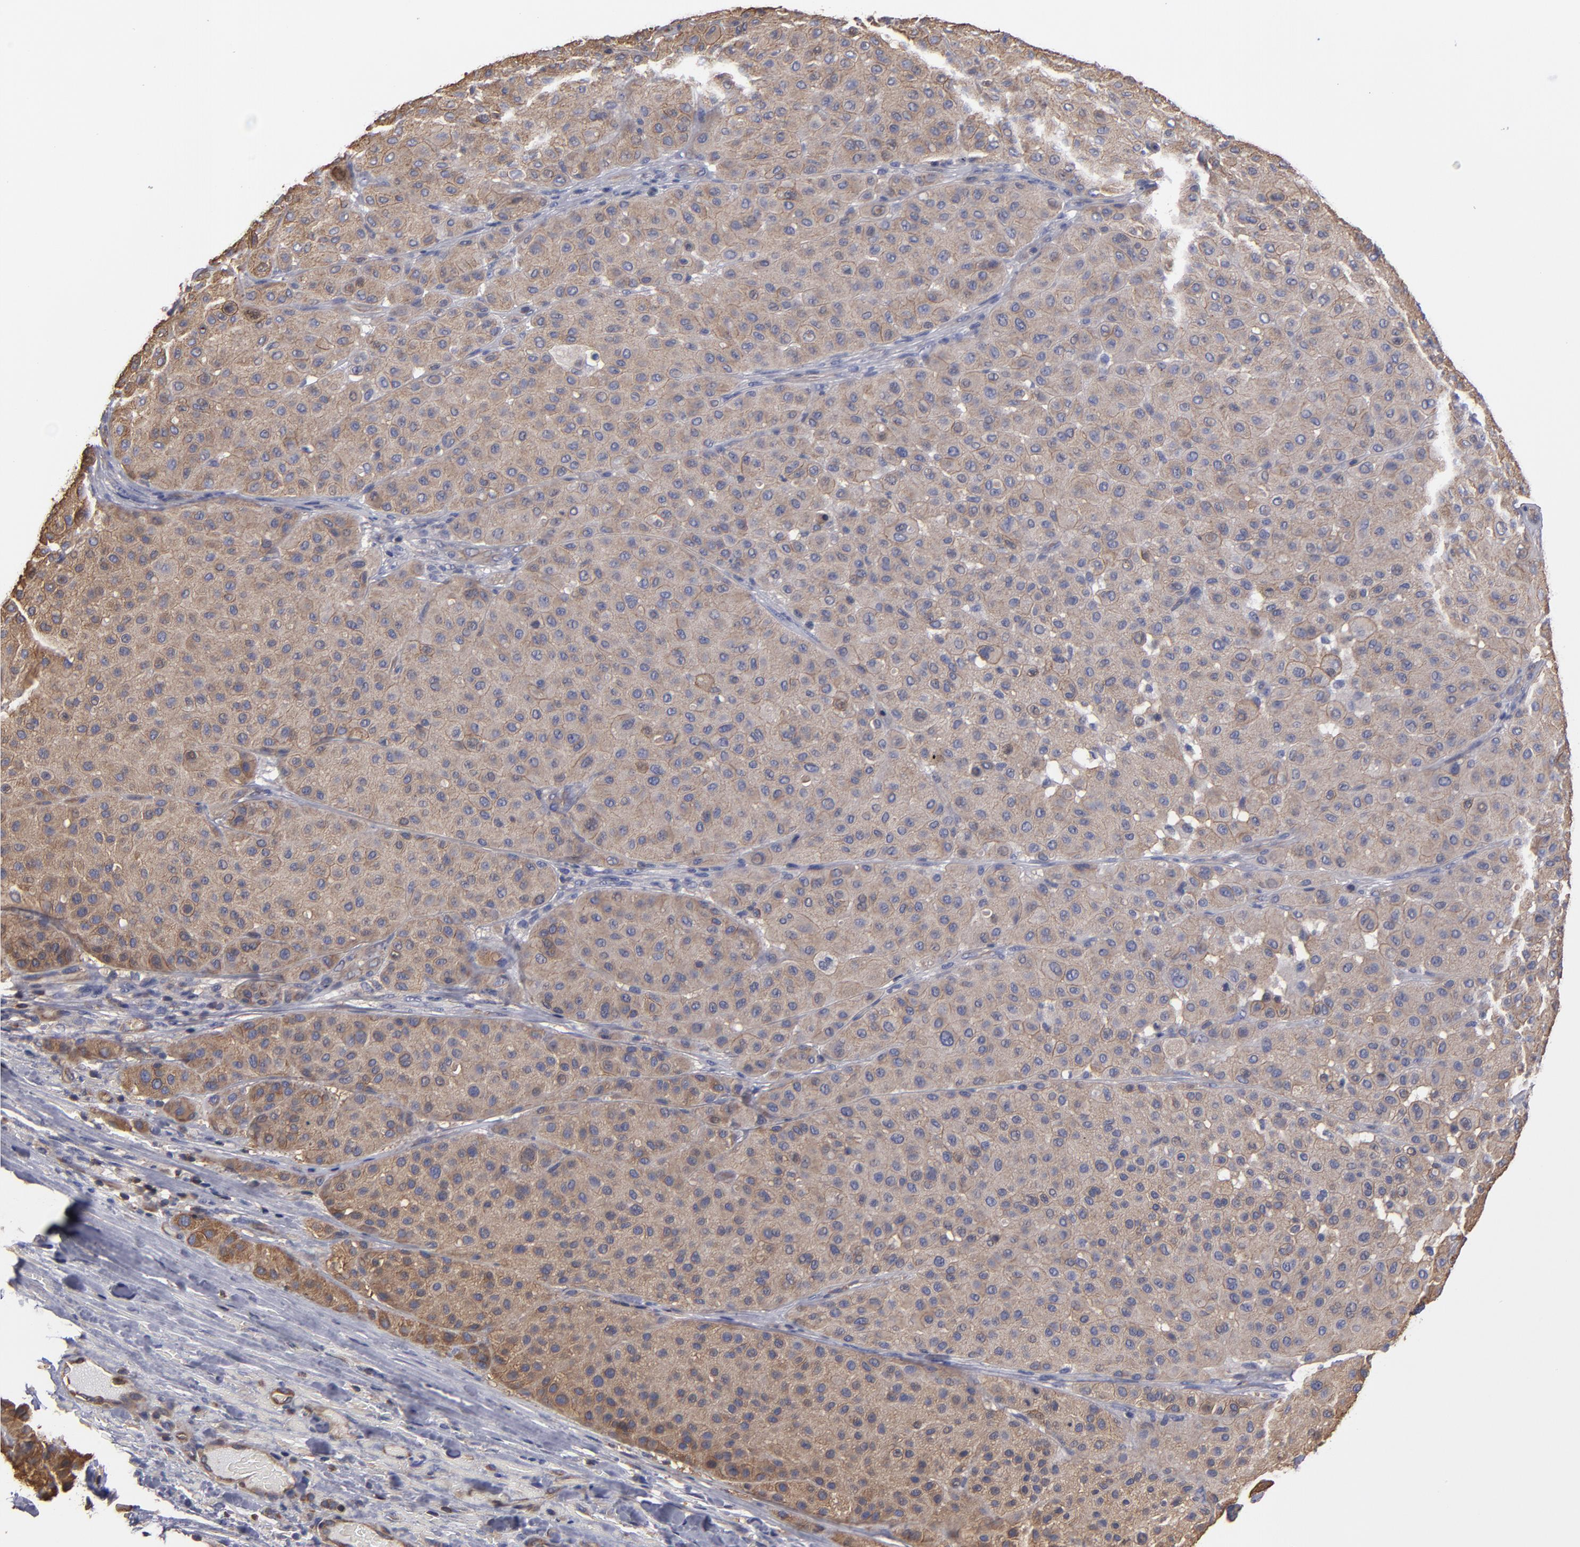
{"staining": {"intensity": "weak", "quantity": ">75%", "location": "cytoplasmic/membranous"}, "tissue": "melanoma", "cell_type": "Tumor cells", "image_type": "cancer", "snomed": [{"axis": "morphology", "description": "Normal tissue, NOS"}, {"axis": "morphology", "description": "Malignant melanoma, Metastatic site"}, {"axis": "topography", "description": "Skin"}], "caption": "Malignant melanoma (metastatic site) tissue reveals weak cytoplasmic/membranous staining in about >75% of tumor cells", "gene": "ESYT2", "patient": {"sex": "male", "age": 41}}